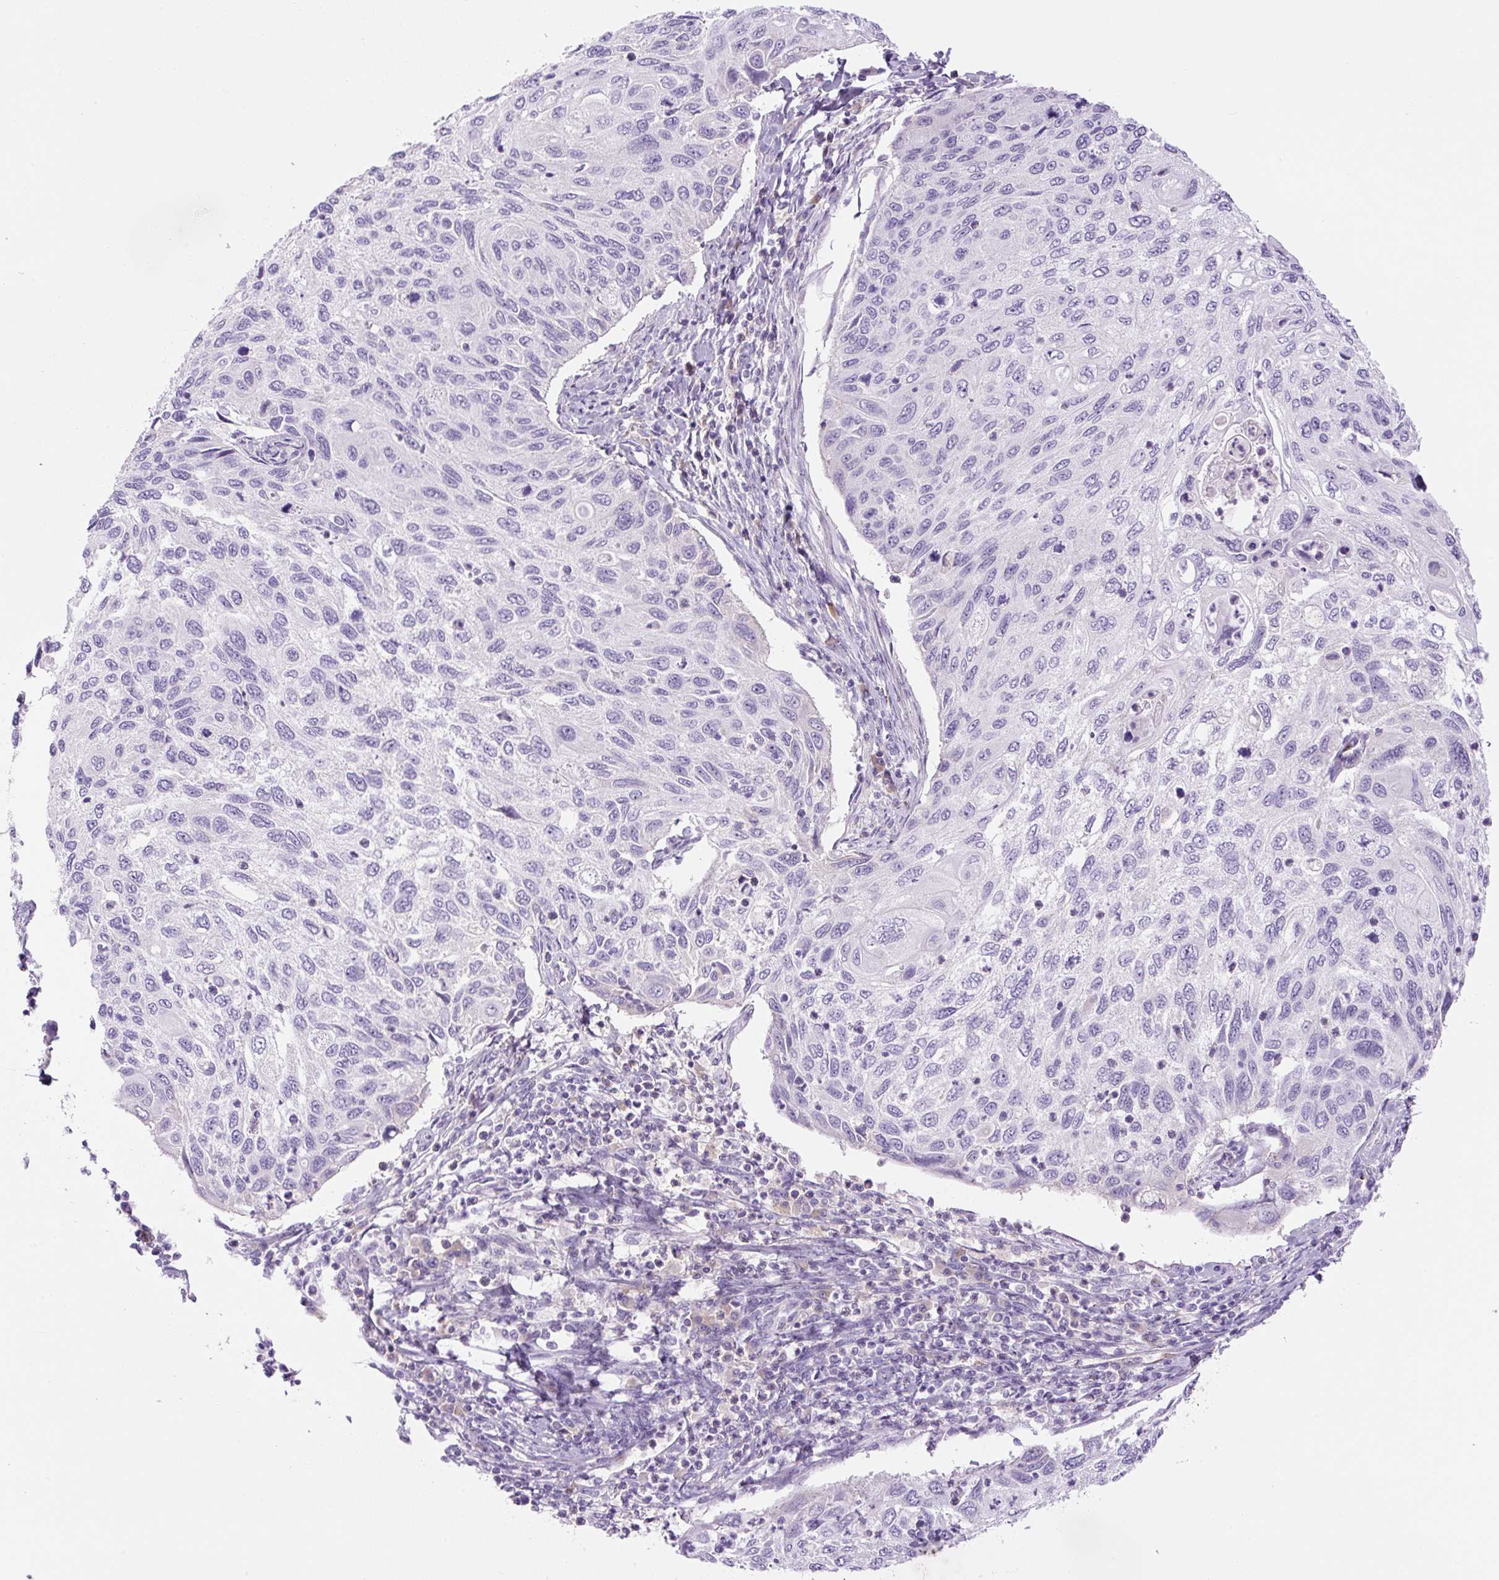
{"staining": {"intensity": "negative", "quantity": "none", "location": "none"}, "tissue": "cervical cancer", "cell_type": "Tumor cells", "image_type": "cancer", "snomed": [{"axis": "morphology", "description": "Squamous cell carcinoma, NOS"}, {"axis": "topography", "description": "Cervix"}], "caption": "IHC photomicrograph of human squamous cell carcinoma (cervical) stained for a protein (brown), which exhibits no positivity in tumor cells.", "gene": "RSPO4", "patient": {"sex": "female", "age": 70}}